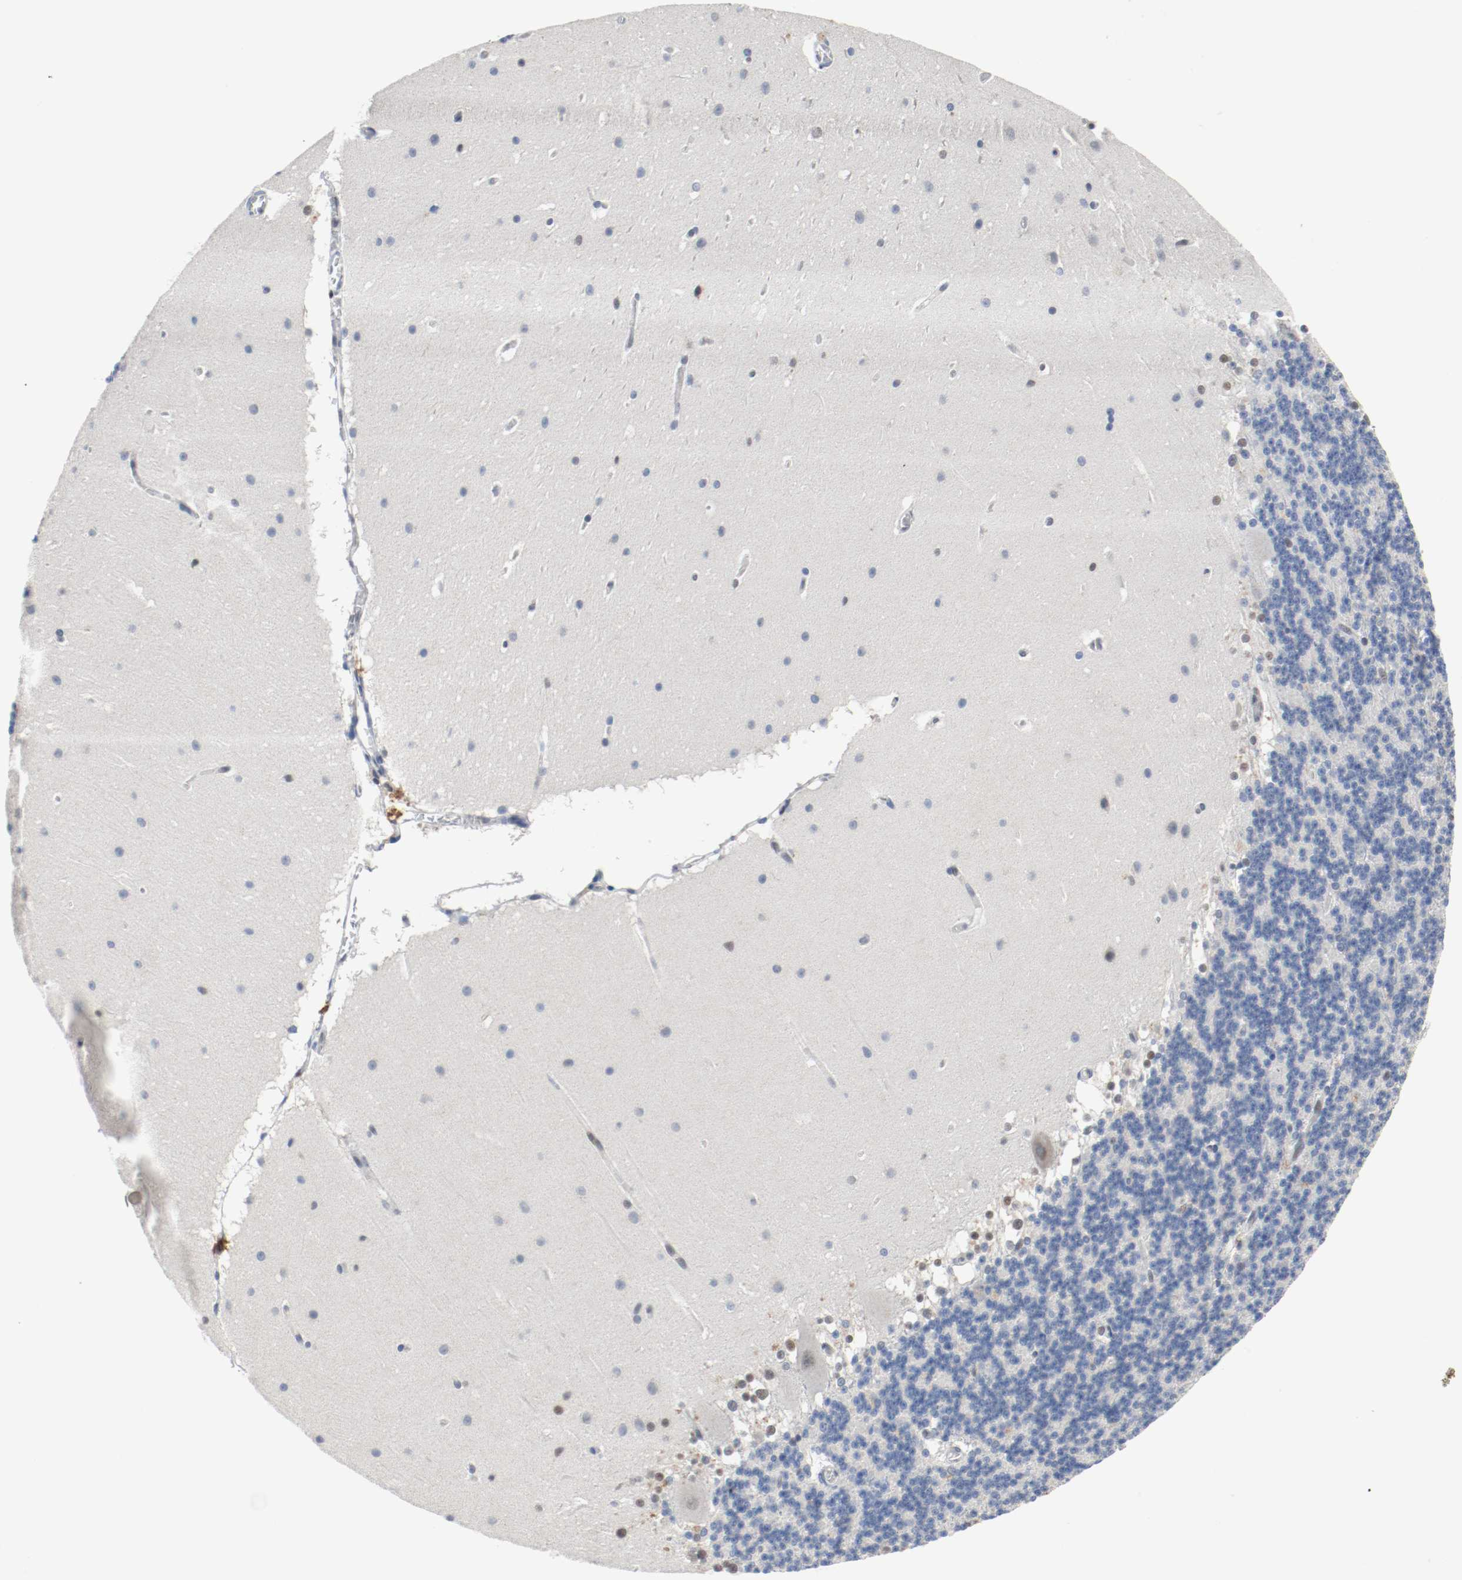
{"staining": {"intensity": "weak", "quantity": "<25%", "location": "nuclear"}, "tissue": "cerebellum", "cell_type": "Cells in granular layer", "image_type": "normal", "snomed": [{"axis": "morphology", "description": "Normal tissue, NOS"}, {"axis": "topography", "description": "Cerebellum"}], "caption": "IHC image of normal human cerebellum stained for a protein (brown), which demonstrates no positivity in cells in granular layer. The staining was performed using DAB (3,3'-diaminobenzidine) to visualize the protein expression in brown, while the nuclei were stained in blue with hematoxylin (Magnification: 20x).", "gene": "ASH1L", "patient": {"sex": "female", "age": 19}}